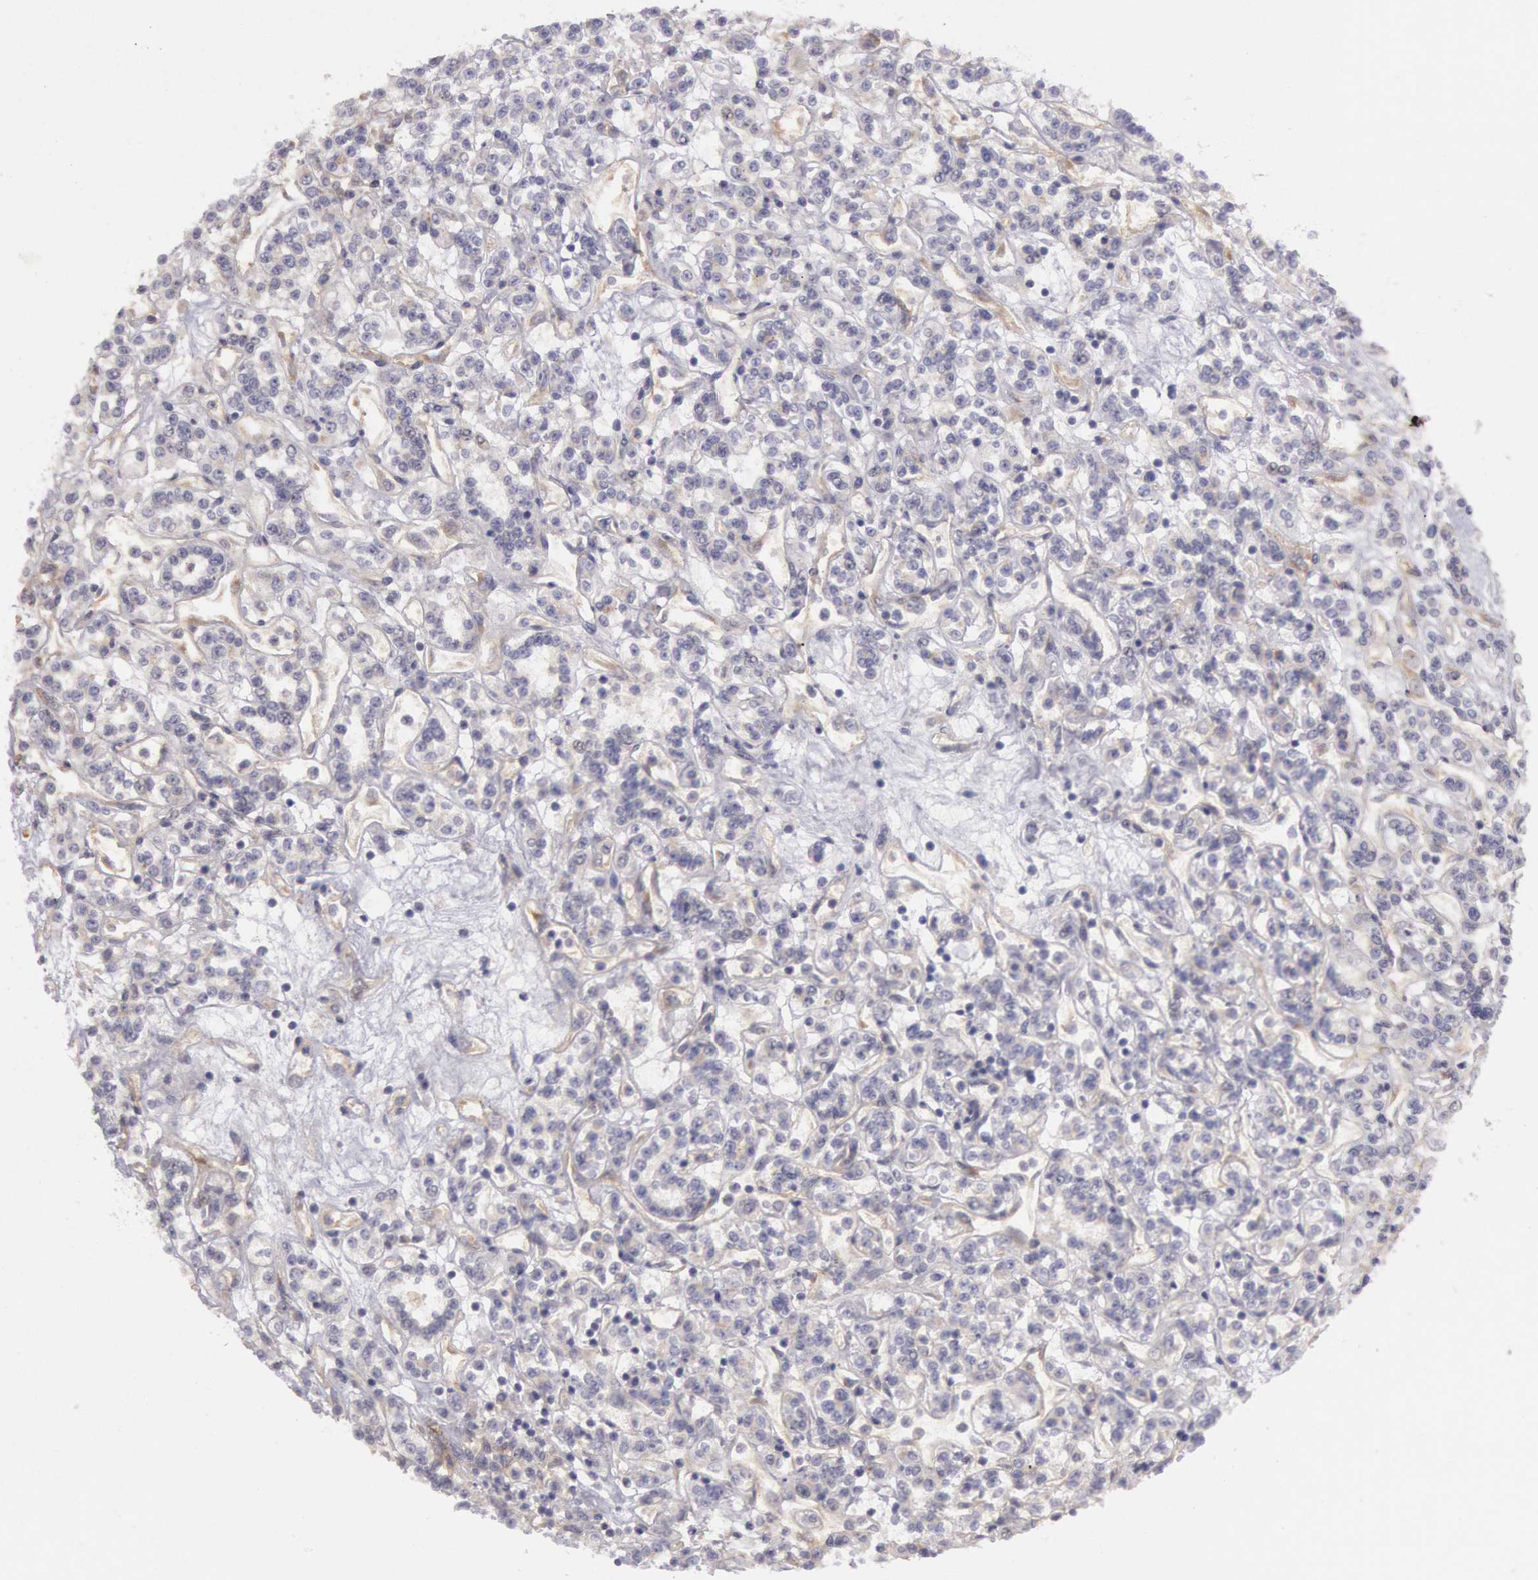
{"staining": {"intensity": "negative", "quantity": "none", "location": "none"}, "tissue": "renal cancer", "cell_type": "Tumor cells", "image_type": "cancer", "snomed": [{"axis": "morphology", "description": "Adenocarcinoma, NOS"}, {"axis": "topography", "description": "Kidney"}], "caption": "A photomicrograph of renal adenocarcinoma stained for a protein displays no brown staining in tumor cells.", "gene": "AMOTL1", "patient": {"sex": "female", "age": 76}}